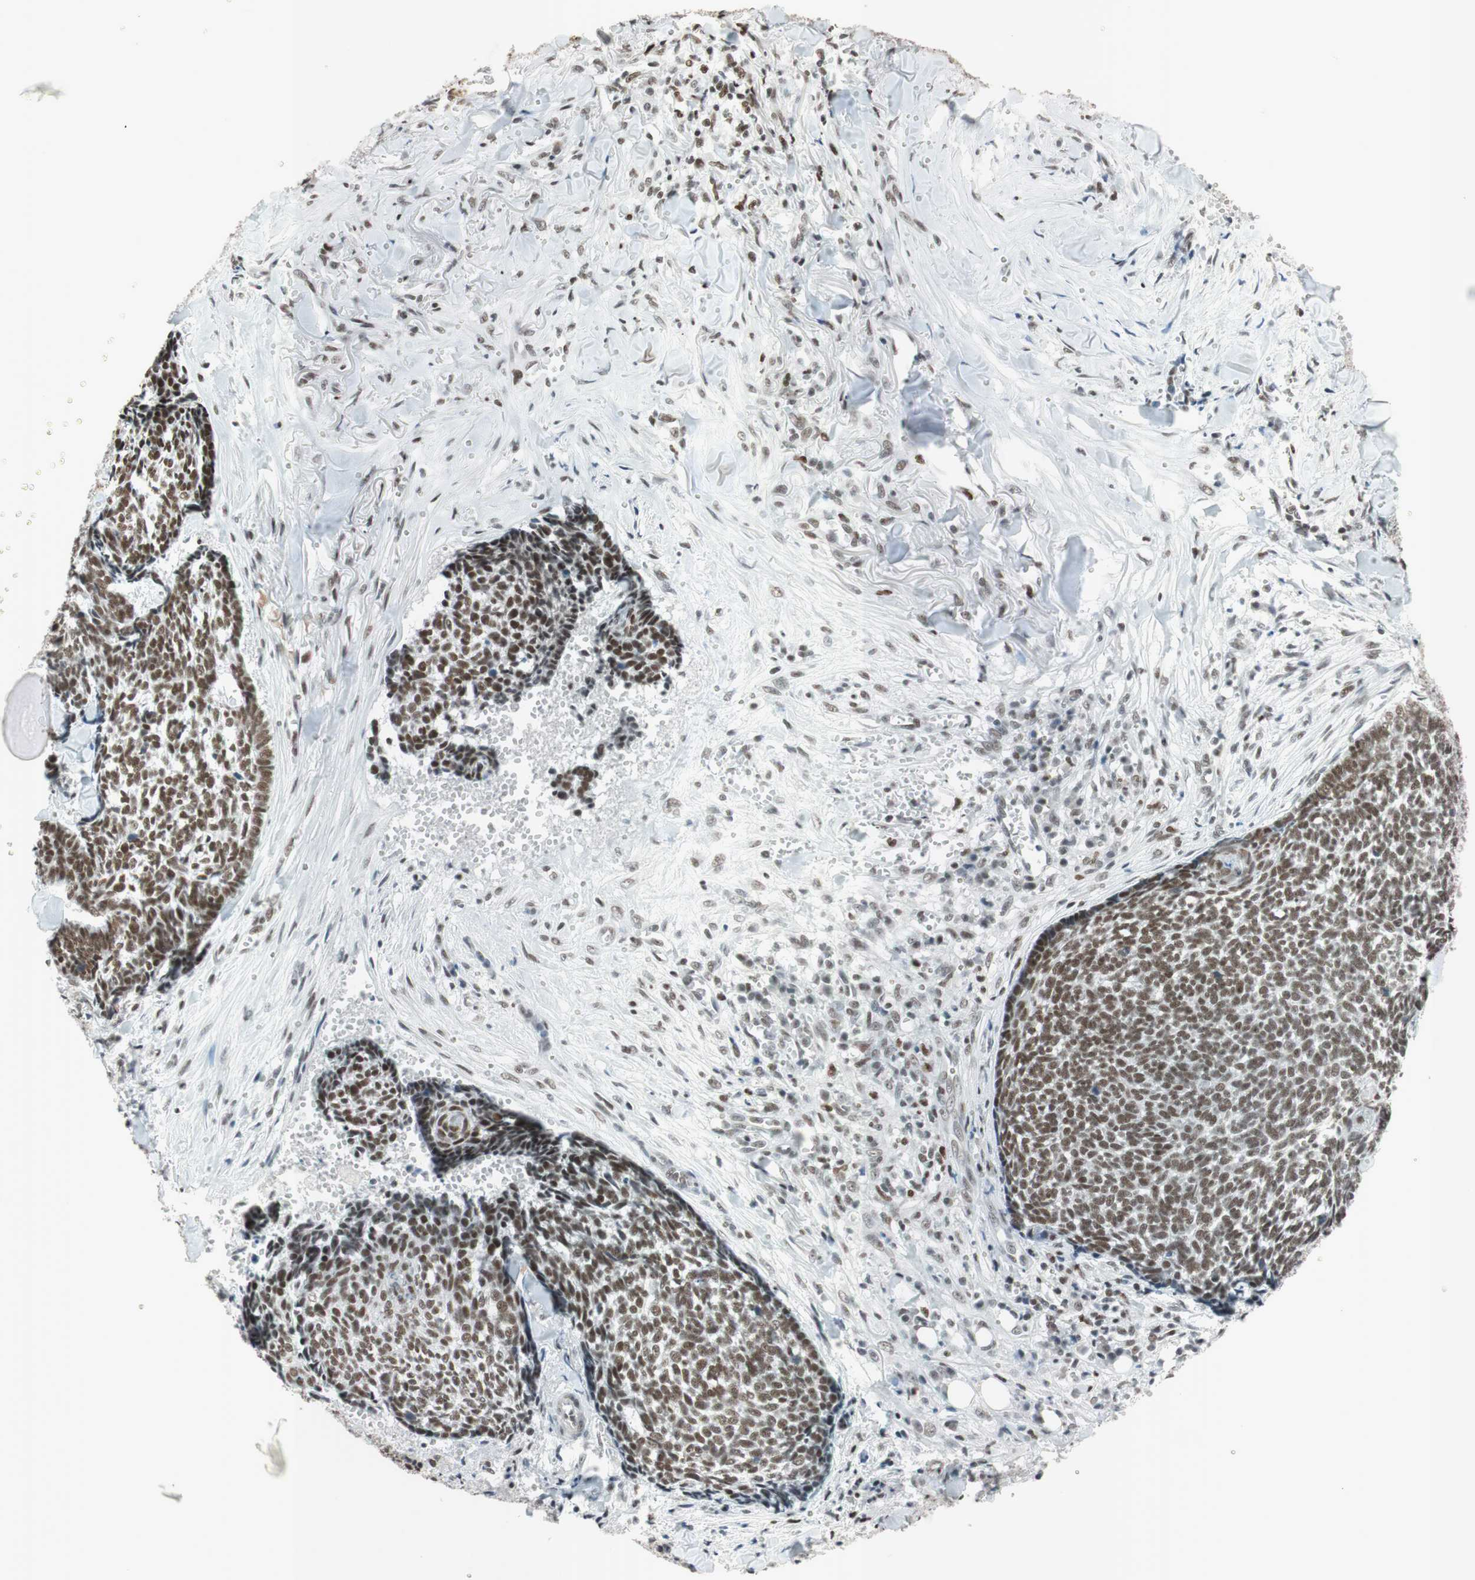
{"staining": {"intensity": "strong", "quantity": ">75%", "location": "nuclear"}, "tissue": "skin cancer", "cell_type": "Tumor cells", "image_type": "cancer", "snomed": [{"axis": "morphology", "description": "Basal cell carcinoma"}, {"axis": "topography", "description": "Skin"}], "caption": "This is a histology image of IHC staining of skin basal cell carcinoma, which shows strong expression in the nuclear of tumor cells.", "gene": "ARID1A", "patient": {"sex": "male", "age": 84}}